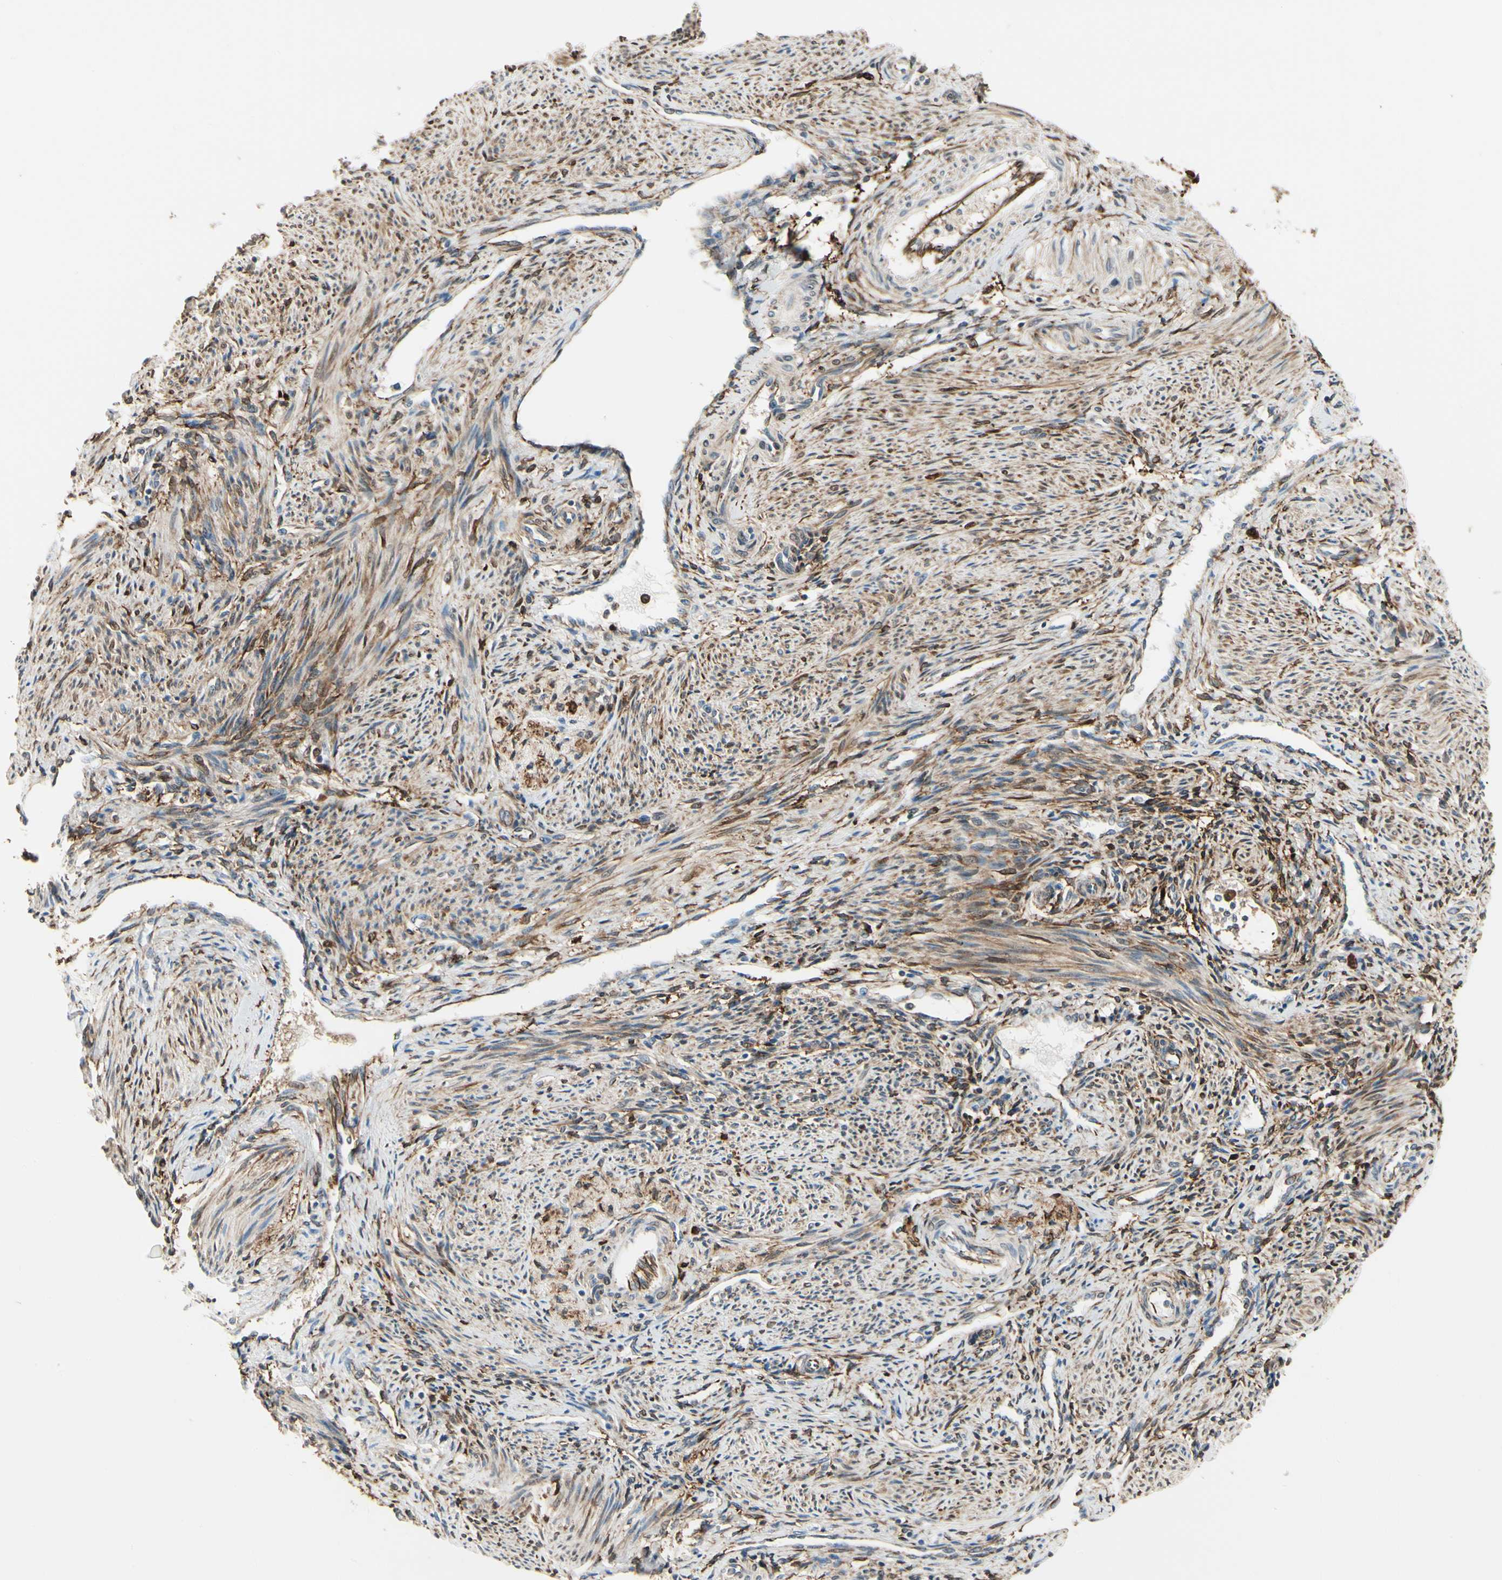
{"staining": {"intensity": "strong", "quantity": ">75%", "location": "cytoplasmic/membranous"}, "tissue": "endometrium", "cell_type": "Cells in endometrial stroma", "image_type": "normal", "snomed": [{"axis": "morphology", "description": "Normal tissue, NOS"}, {"axis": "topography", "description": "Endometrium"}], "caption": "A histopathology image showing strong cytoplasmic/membranous expression in about >75% of cells in endometrial stroma in unremarkable endometrium, as visualized by brown immunohistochemical staining.", "gene": "FTH1", "patient": {"sex": "female", "age": 42}}